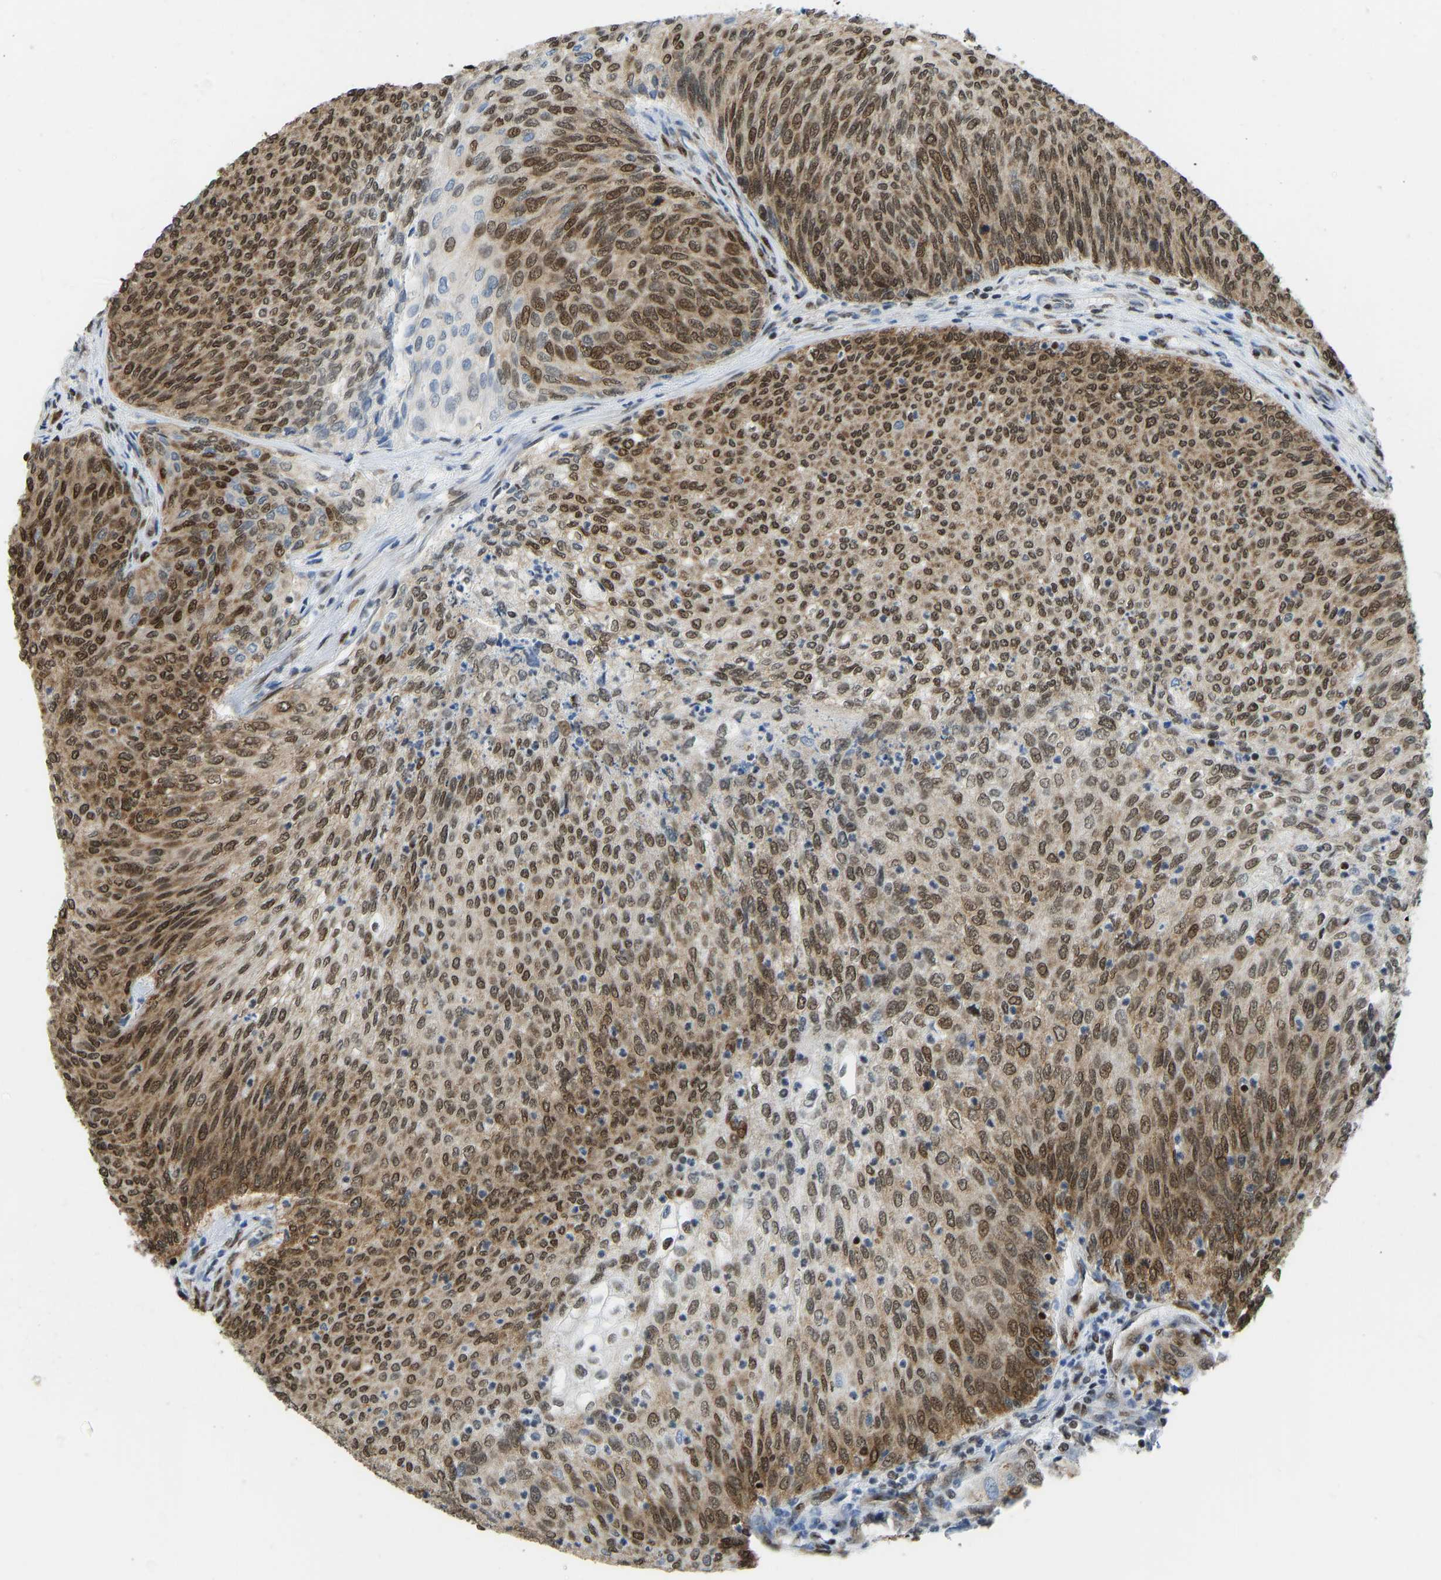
{"staining": {"intensity": "strong", "quantity": ">75%", "location": "cytoplasmic/membranous,nuclear"}, "tissue": "urothelial cancer", "cell_type": "Tumor cells", "image_type": "cancer", "snomed": [{"axis": "morphology", "description": "Urothelial carcinoma, Low grade"}, {"axis": "topography", "description": "Urinary bladder"}], "caption": "There is high levels of strong cytoplasmic/membranous and nuclear staining in tumor cells of urothelial cancer, as demonstrated by immunohistochemical staining (brown color).", "gene": "ZSCAN20", "patient": {"sex": "female", "age": 79}}